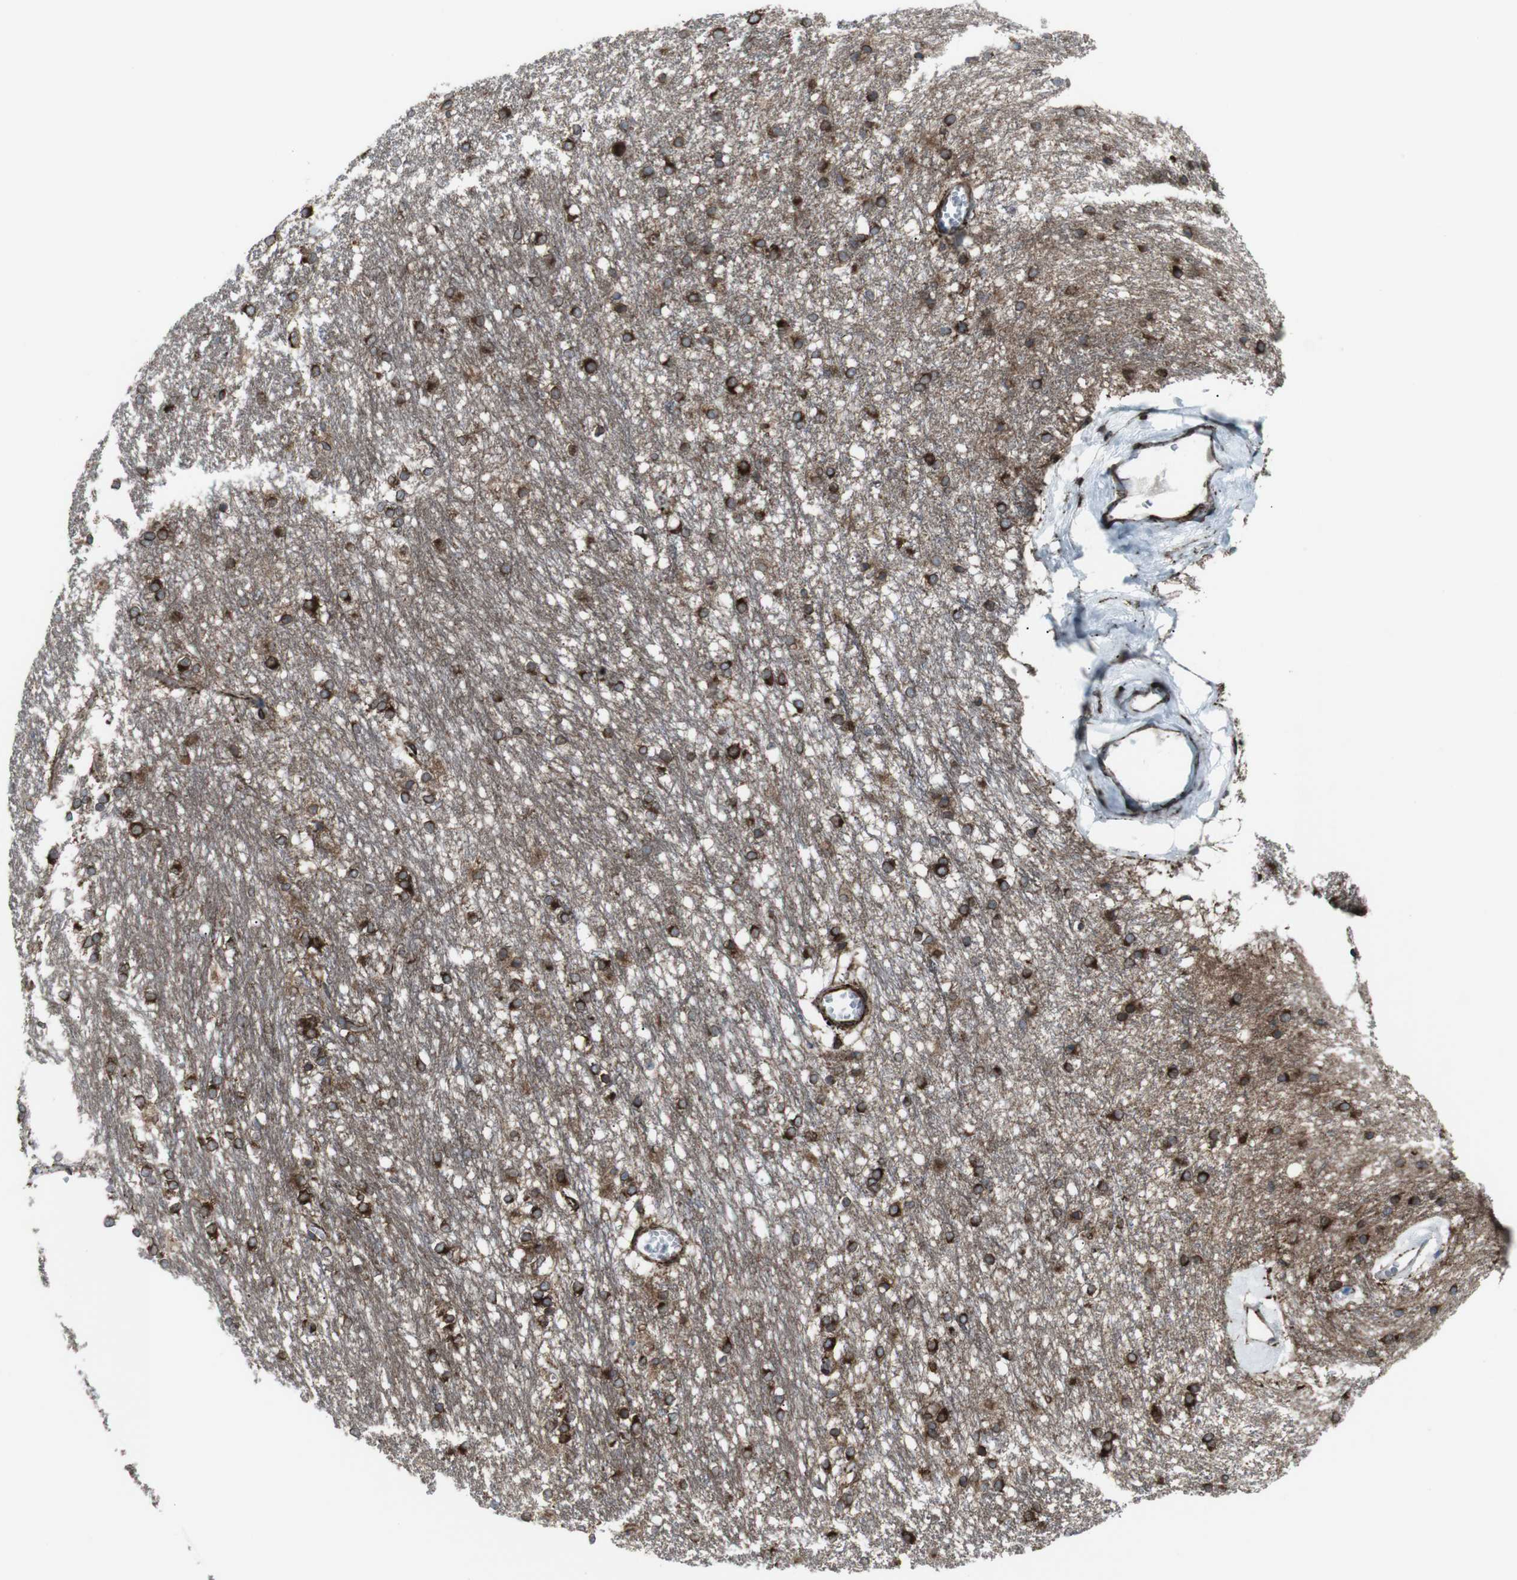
{"staining": {"intensity": "strong", "quantity": "25%-75%", "location": "cytoplasmic/membranous"}, "tissue": "caudate", "cell_type": "Glial cells", "image_type": "normal", "snomed": [{"axis": "morphology", "description": "Normal tissue, NOS"}, {"axis": "topography", "description": "Lateral ventricle wall"}], "caption": "IHC (DAB) staining of normal caudate shows strong cytoplasmic/membranous protein staining in about 25%-75% of glial cells.", "gene": "LNPK", "patient": {"sex": "female", "age": 19}}